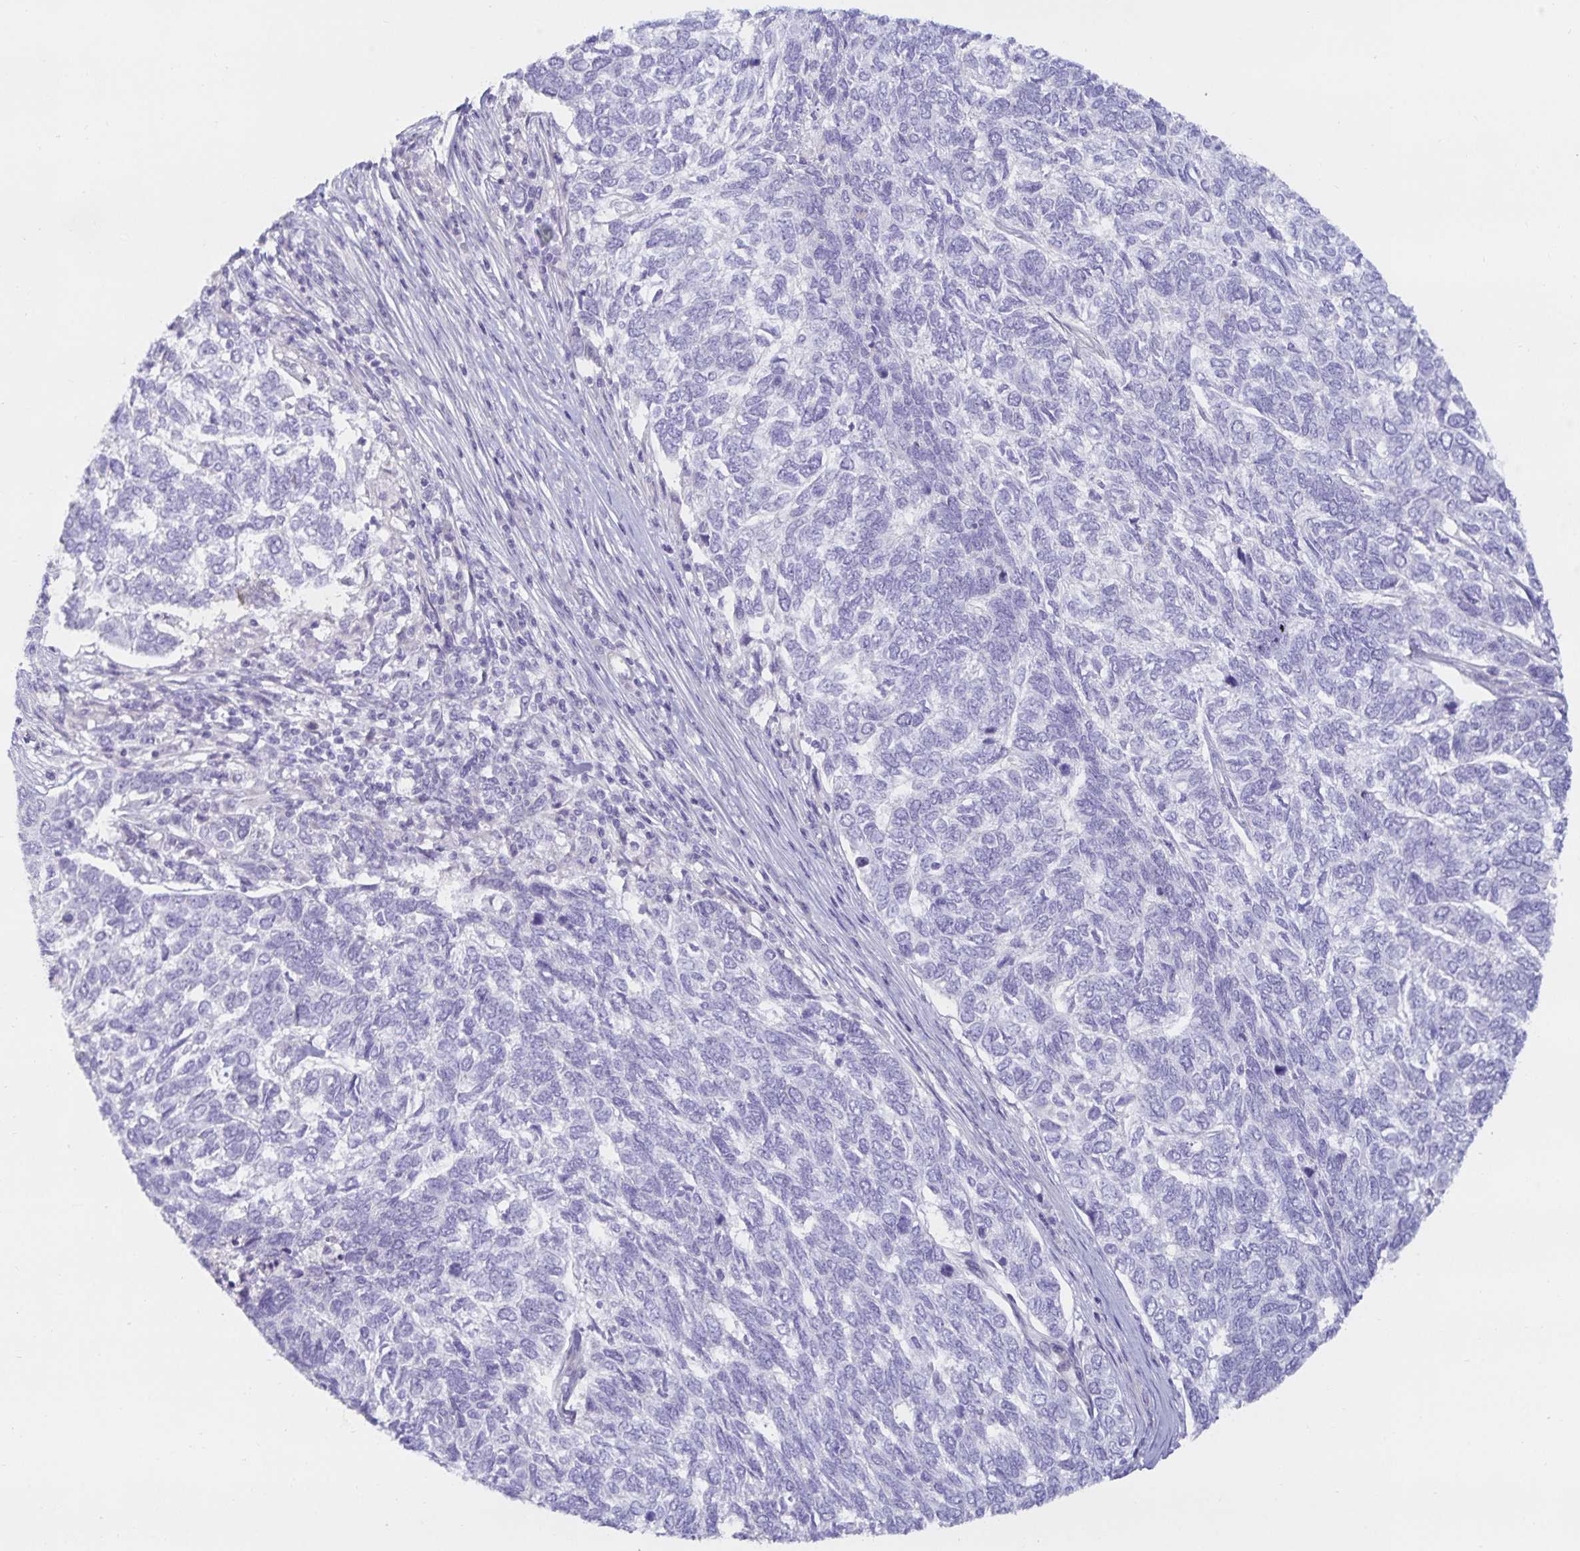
{"staining": {"intensity": "negative", "quantity": "none", "location": "none"}, "tissue": "skin cancer", "cell_type": "Tumor cells", "image_type": "cancer", "snomed": [{"axis": "morphology", "description": "Basal cell carcinoma"}, {"axis": "topography", "description": "Skin"}], "caption": "Protein analysis of skin cancer demonstrates no significant expression in tumor cells.", "gene": "SPAG4", "patient": {"sex": "female", "age": 65}}